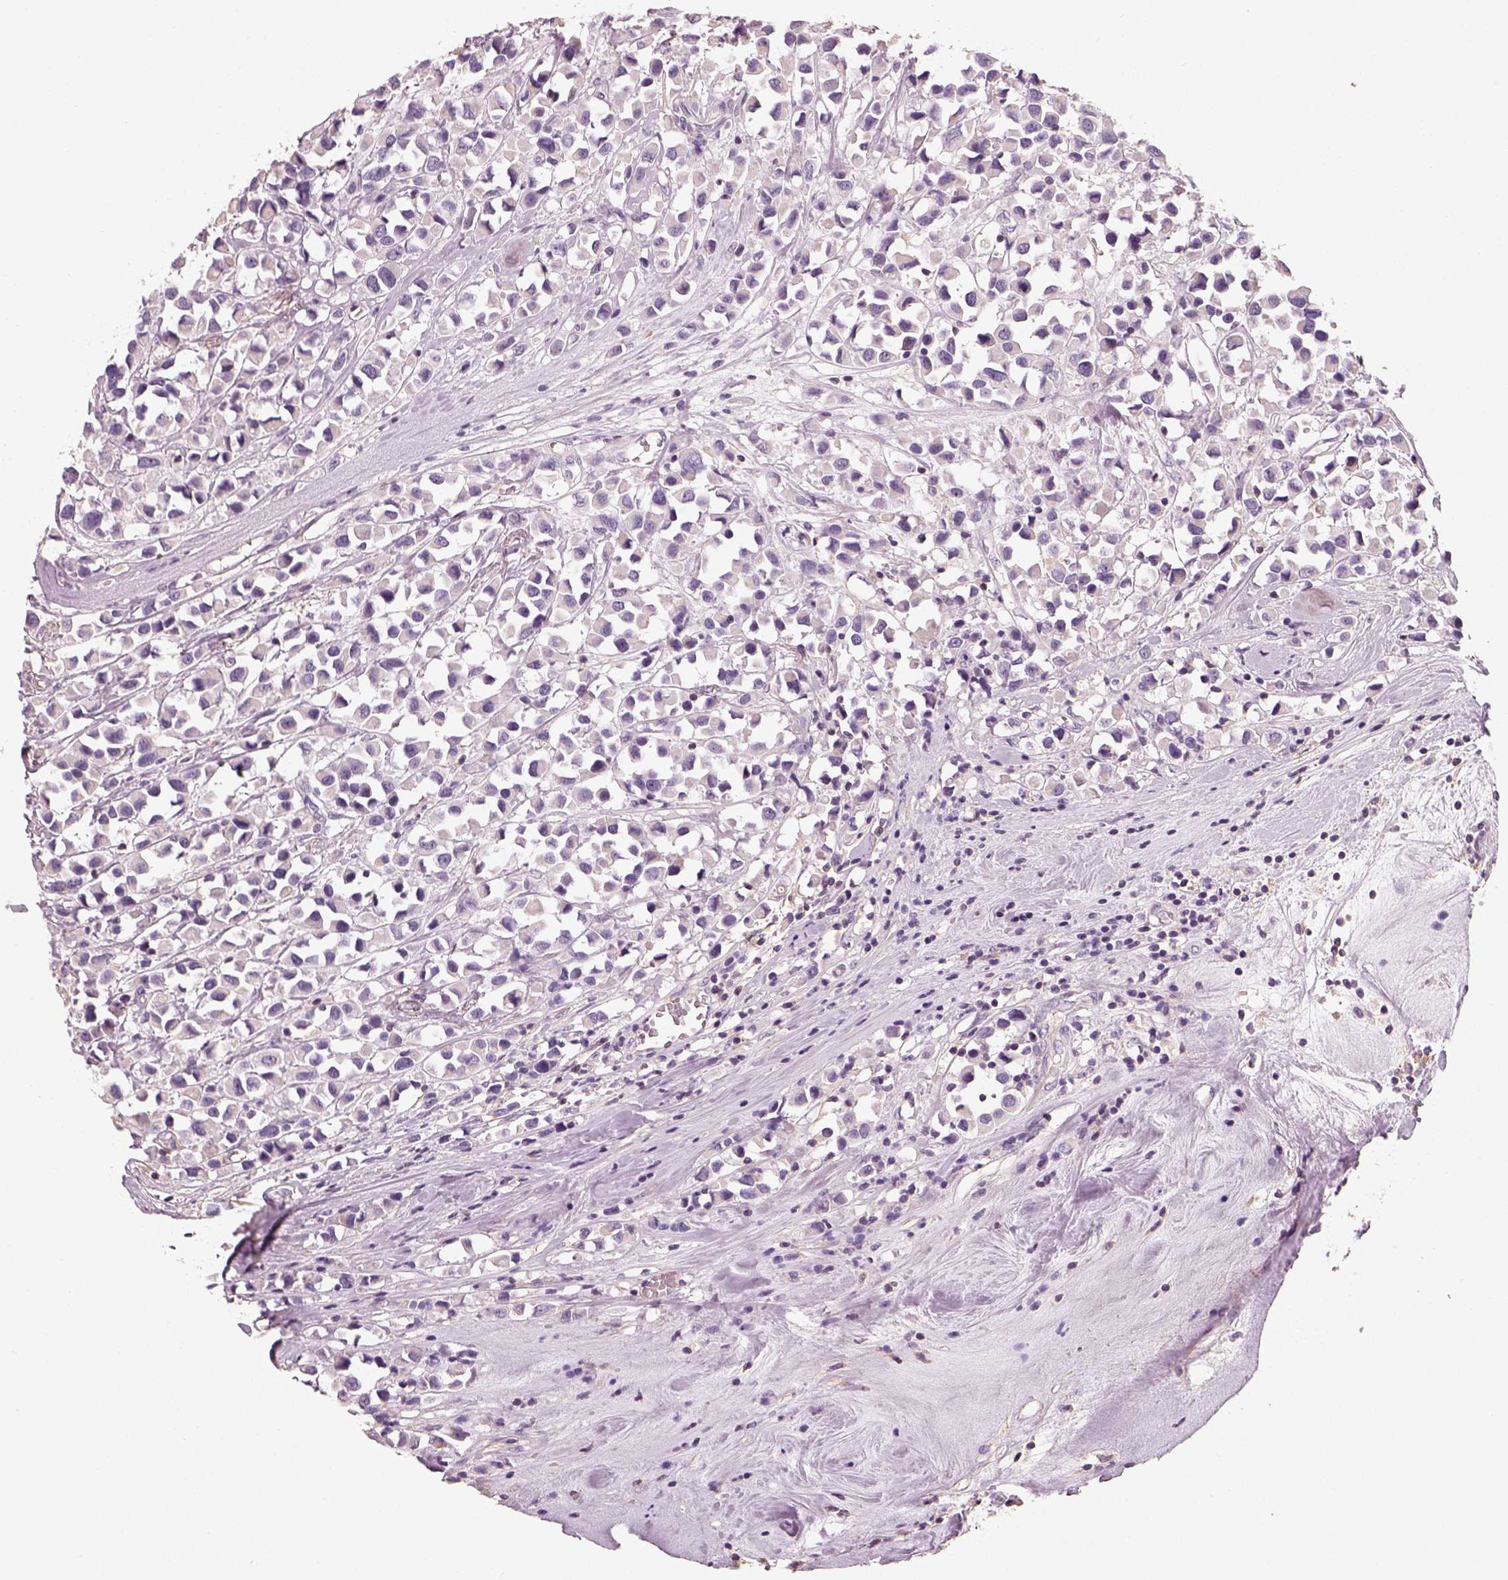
{"staining": {"intensity": "negative", "quantity": "none", "location": "none"}, "tissue": "breast cancer", "cell_type": "Tumor cells", "image_type": "cancer", "snomed": [{"axis": "morphology", "description": "Duct carcinoma"}, {"axis": "topography", "description": "Breast"}], "caption": "High power microscopy micrograph of an immunohistochemistry image of invasive ductal carcinoma (breast), revealing no significant positivity in tumor cells. The staining was performed using DAB (3,3'-diaminobenzidine) to visualize the protein expression in brown, while the nuclei were stained in blue with hematoxylin (Magnification: 20x).", "gene": "OTUD6A", "patient": {"sex": "female", "age": 61}}